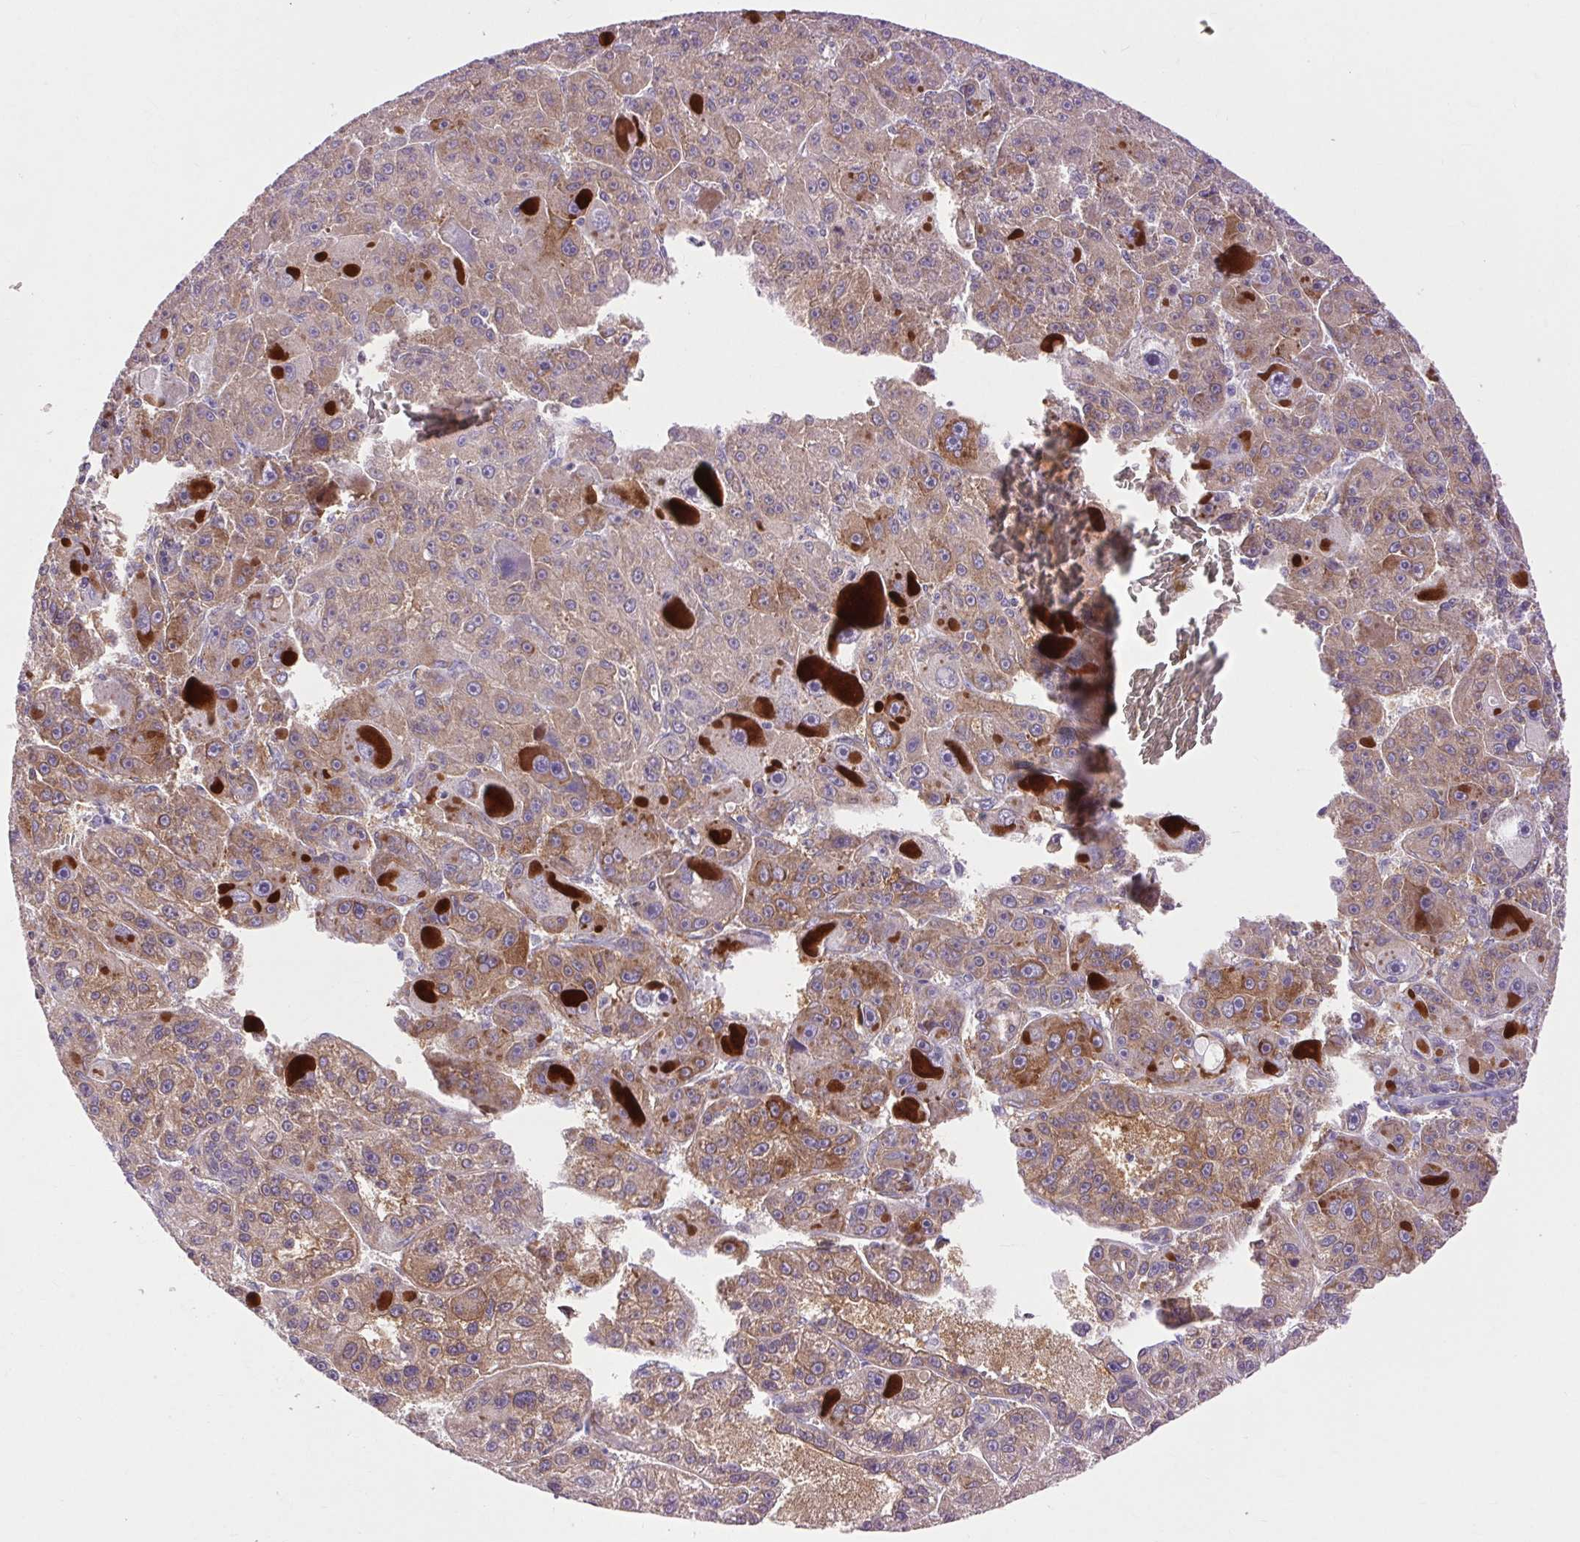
{"staining": {"intensity": "moderate", "quantity": "25%-75%", "location": "cytoplasmic/membranous"}, "tissue": "liver cancer", "cell_type": "Tumor cells", "image_type": "cancer", "snomed": [{"axis": "morphology", "description": "Carcinoma, Hepatocellular, NOS"}, {"axis": "topography", "description": "Liver"}], "caption": "Protein staining shows moderate cytoplasmic/membranous positivity in about 25%-75% of tumor cells in liver cancer (hepatocellular carcinoma). Nuclei are stained in blue.", "gene": "SOWAHC", "patient": {"sex": "male", "age": 76}}